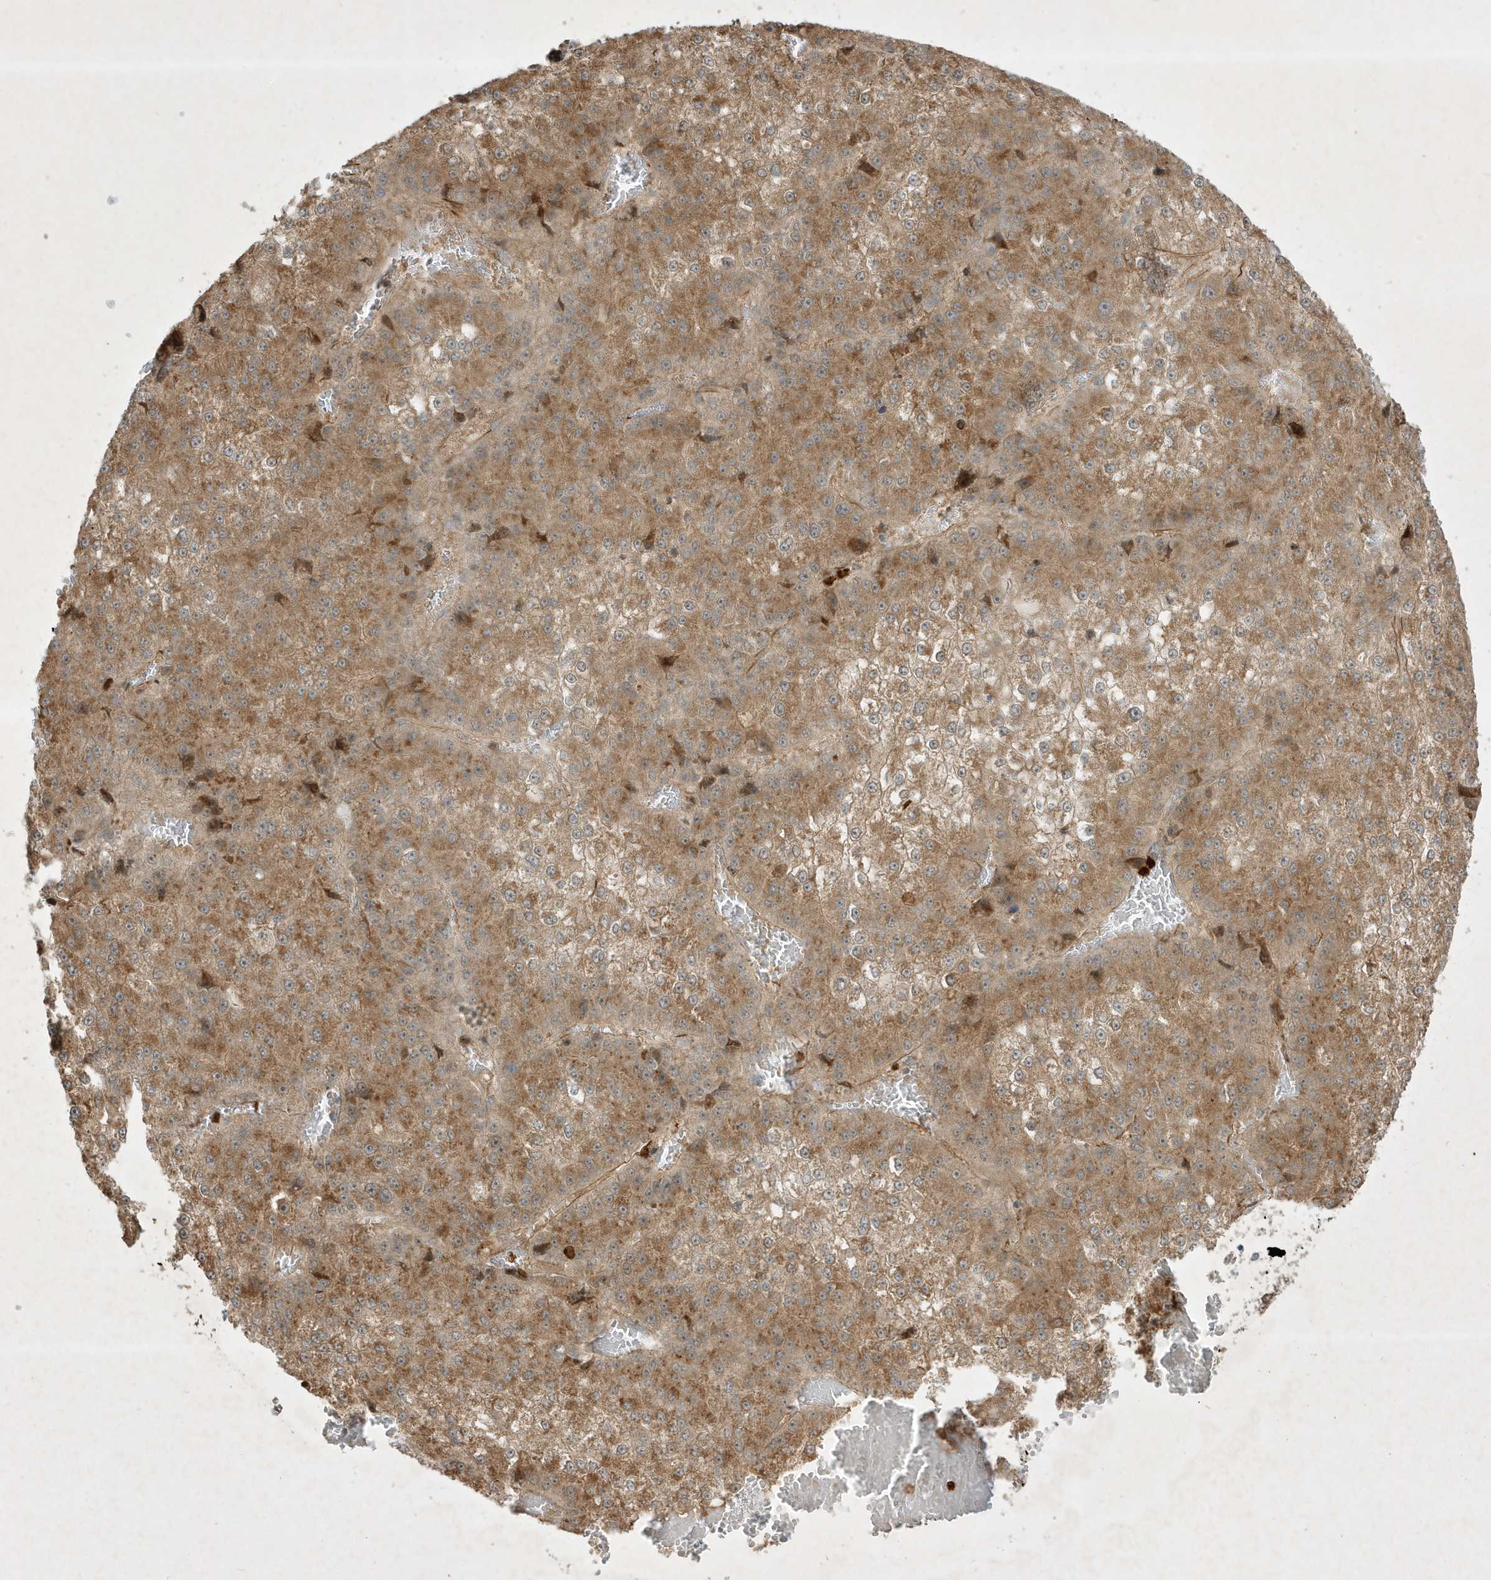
{"staining": {"intensity": "moderate", "quantity": ">75%", "location": "cytoplasmic/membranous"}, "tissue": "liver cancer", "cell_type": "Tumor cells", "image_type": "cancer", "snomed": [{"axis": "morphology", "description": "Carcinoma, Hepatocellular, NOS"}, {"axis": "topography", "description": "Liver"}], "caption": "Immunohistochemistry (IHC) histopathology image of human liver cancer (hepatocellular carcinoma) stained for a protein (brown), which displays medium levels of moderate cytoplasmic/membranous positivity in approximately >75% of tumor cells.", "gene": "IFT57", "patient": {"sex": "female", "age": 73}}